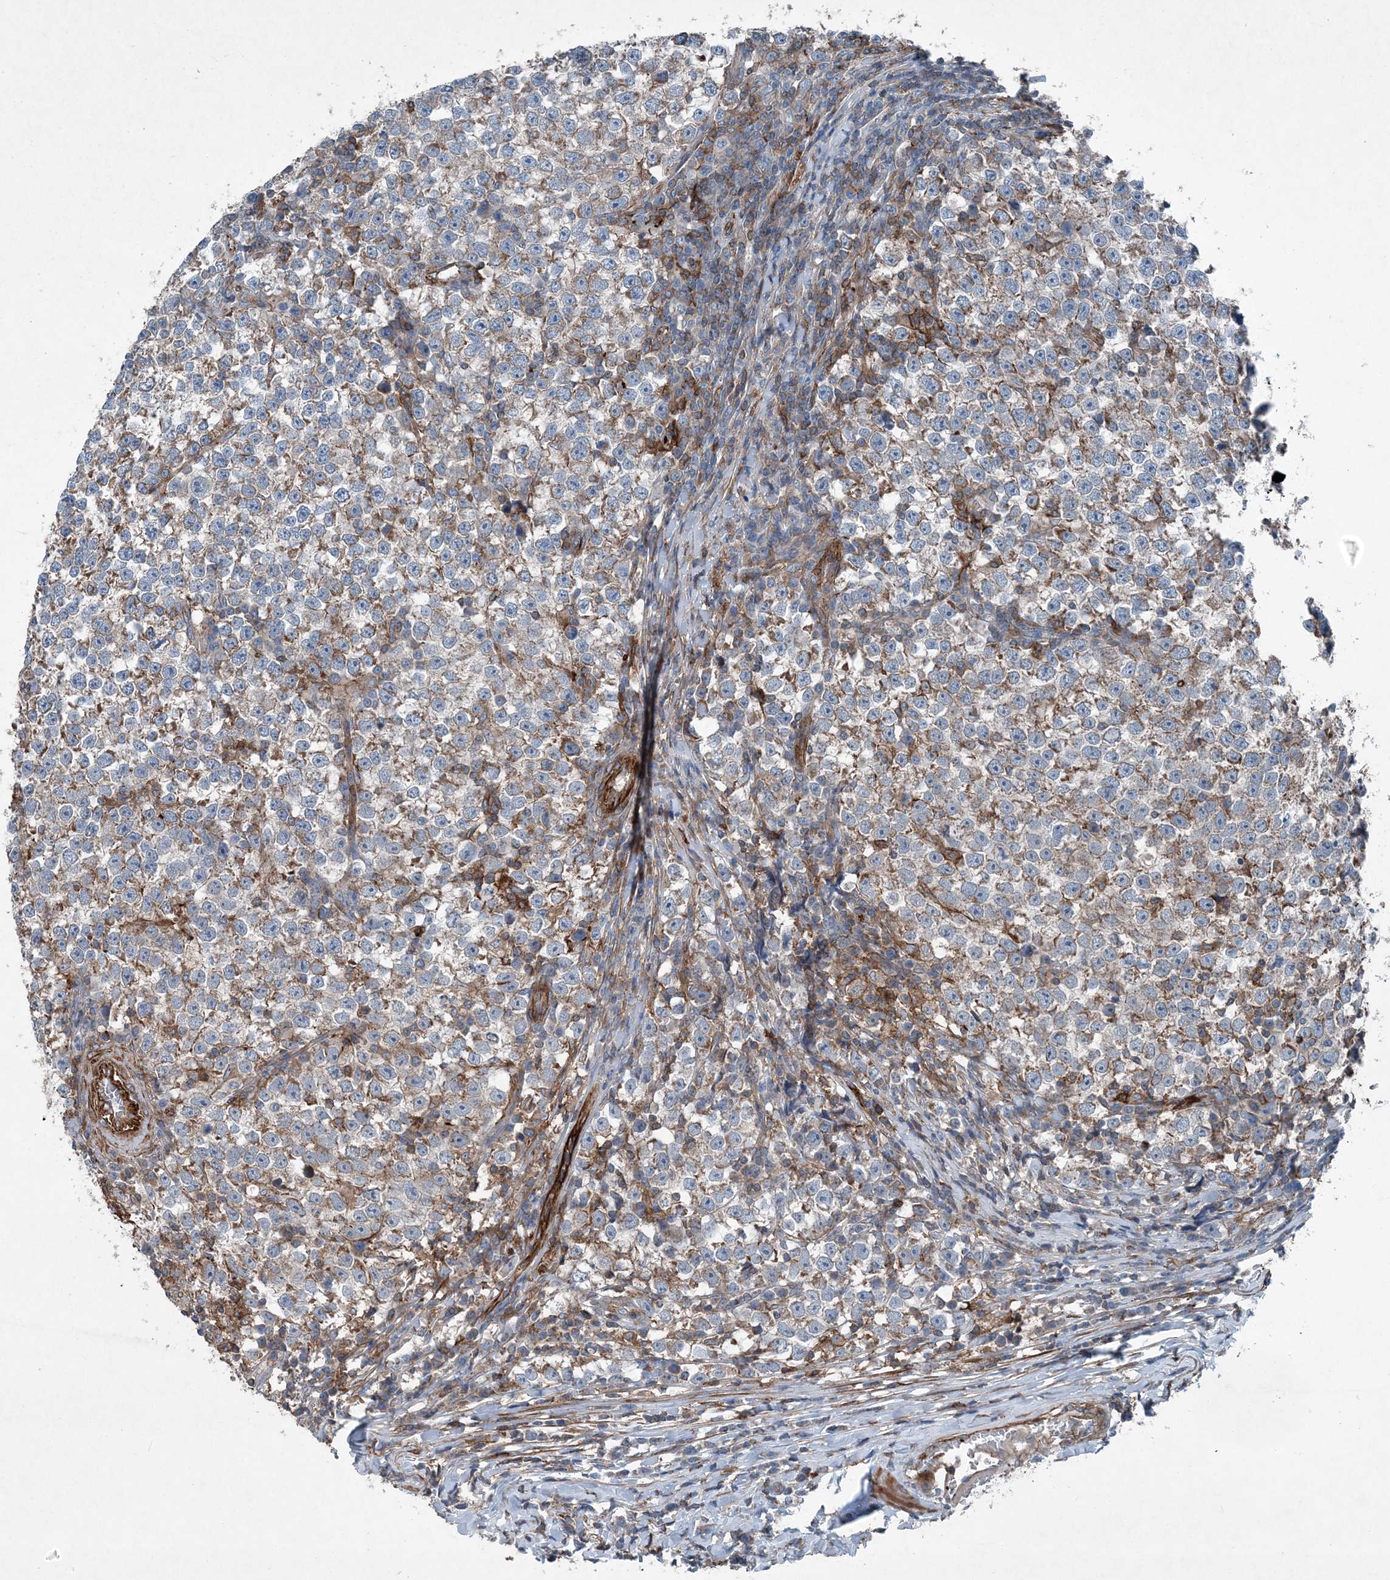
{"staining": {"intensity": "moderate", "quantity": "<25%", "location": "cytoplasmic/membranous"}, "tissue": "testis cancer", "cell_type": "Tumor cells", "image_type": "cancer", "snomed": [{"axis": "morphology", "description": "Normal tissue, NOS"}, {"axis": "morphology", "description": "Seminoma, NOS"}, {"axis": "topography", "description": "Testis"}], "caption": "Immunohistochemical staining of human testis cancer (seminoma) exhibits low levels of moderate cytoplasmic/membranous protein positivity in approximately <25% of tumor cells. Using DAB (brown) and hematoxylin (blue) stains, captured at high magnification using brightfield microscopy.", "gene": "DGUOK", "patient": {"sex": "male", "age": 43}}